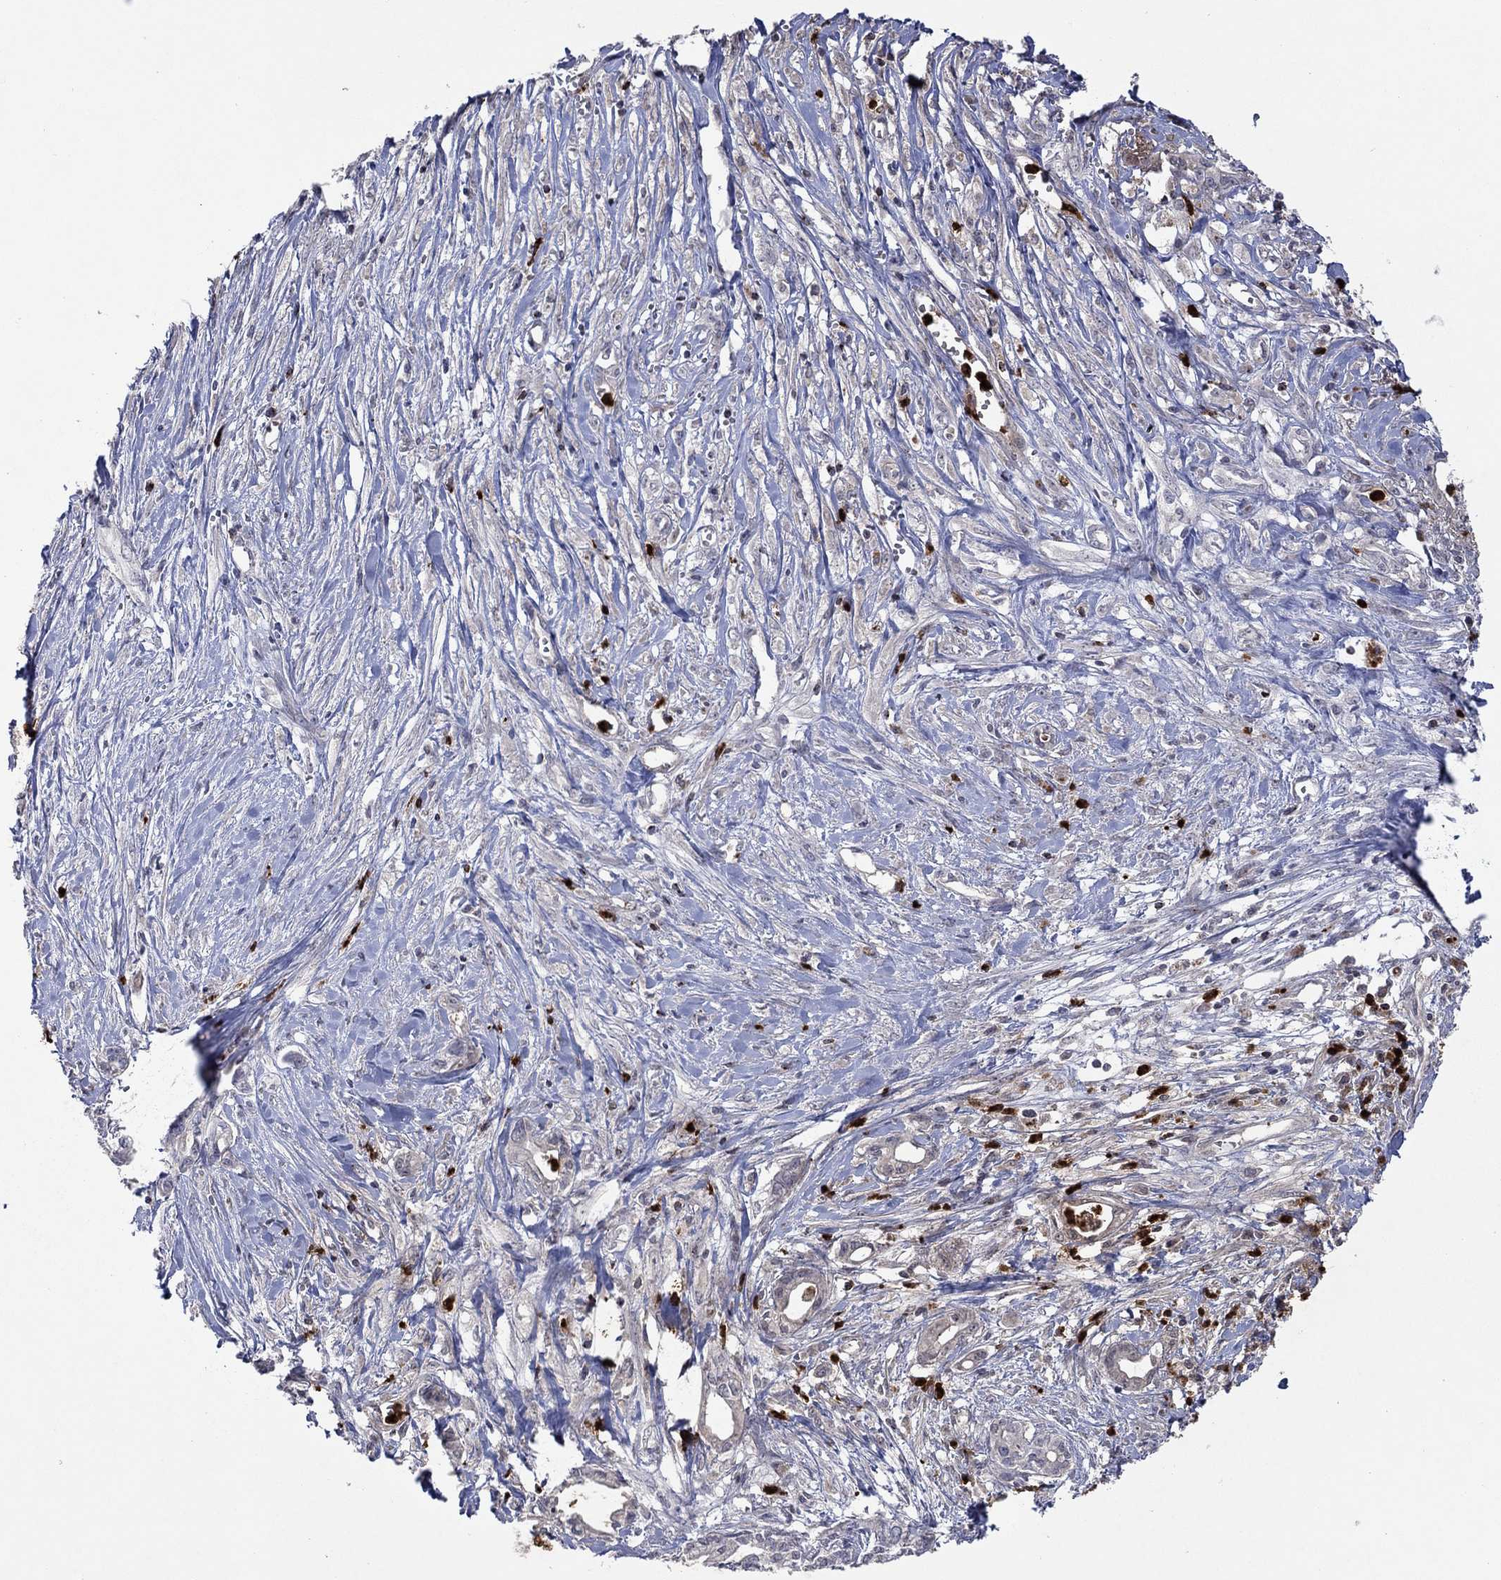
{"staining": {"intensity": "negative", "quantity": "none", "location": "none"}, "tissue": "pancreatic cancer", "cell_type": "Tumor cells", "image_type": "cancer", "snomed": [{"axis": "morphology", "description": "Adenocarcinoma, NOS"}, {"axis": "topography", "description": "Pancreas"}], "caption": "Human pancreatic cancer (adenocarcinoma) stained for a protein using immunohistochemistry displays no staining in tumor cells.", "gene": "CCL5", "patient": {"sex": "male", "age": 71}}